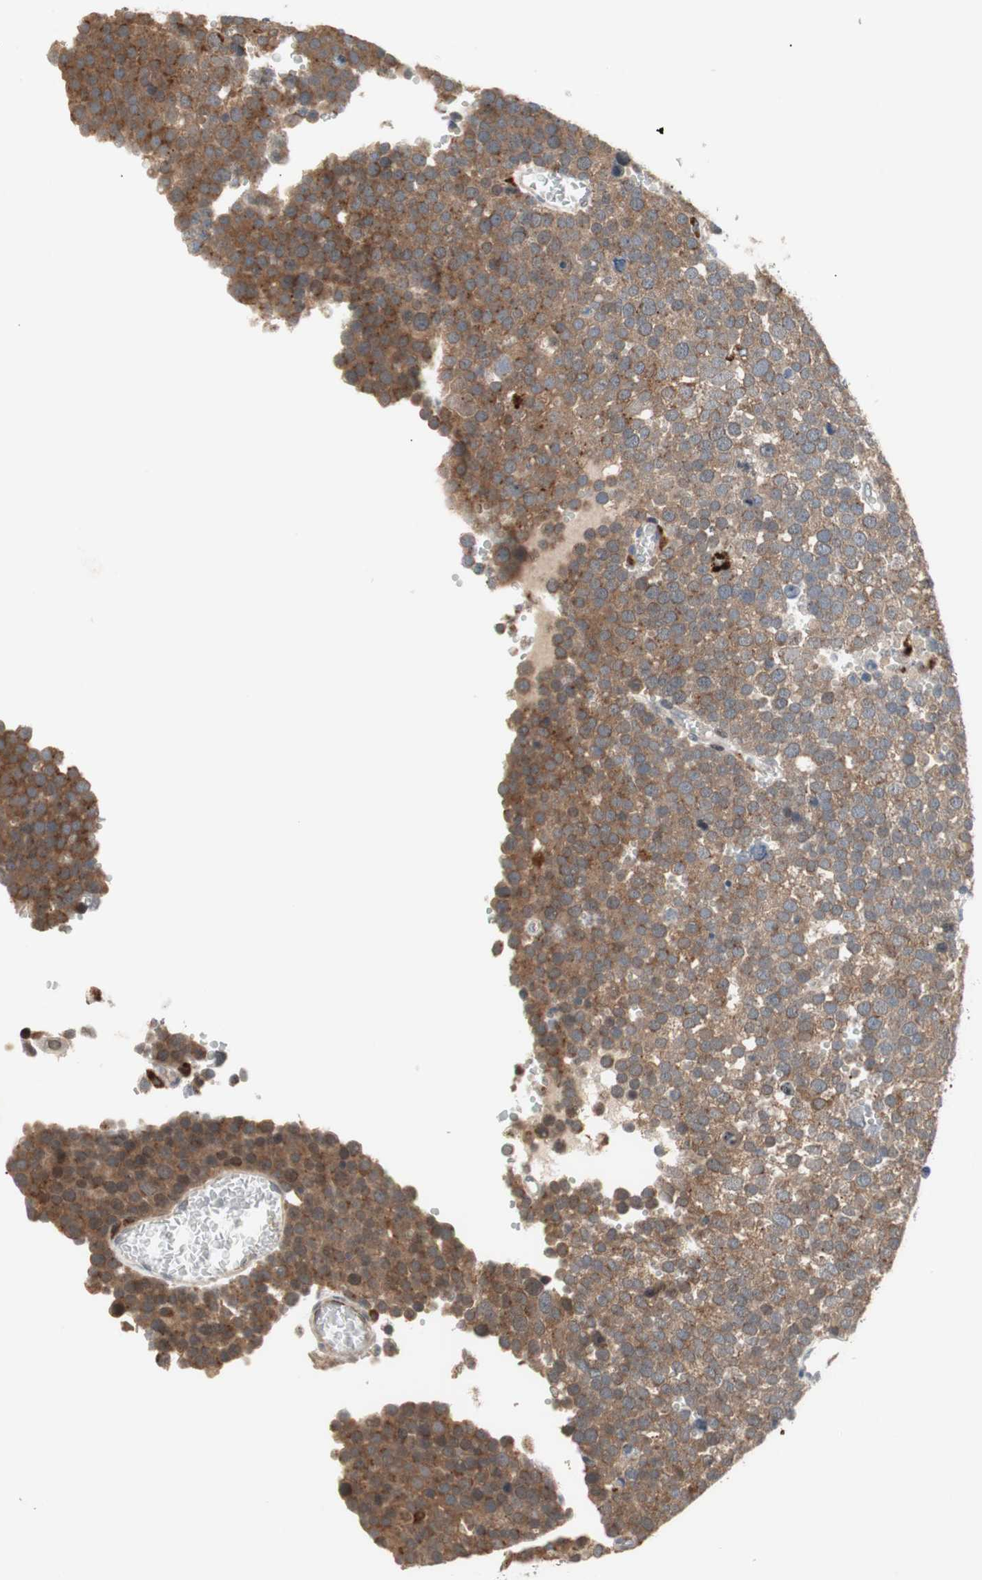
{"staining": {"intensity": "moderate", "quantity": ">75%", "location": "cytoplasmic/membranous"}, "tissue": "testis cancer", "cell_type": "Tumor cells", "image_type": "cancer", "snomed": [{"axis": "morphology", "description": "Seminoma, NOS"}, {"axis": "topography", "description": "Testis"}], "caption": "Tumor cells display medium levels of moderate cytoplasmic/membranous positivity in approximately >75% of cells in human testis cancer.", "gene": "SNX4", "patient": {"sex": "male", "age": 71}}